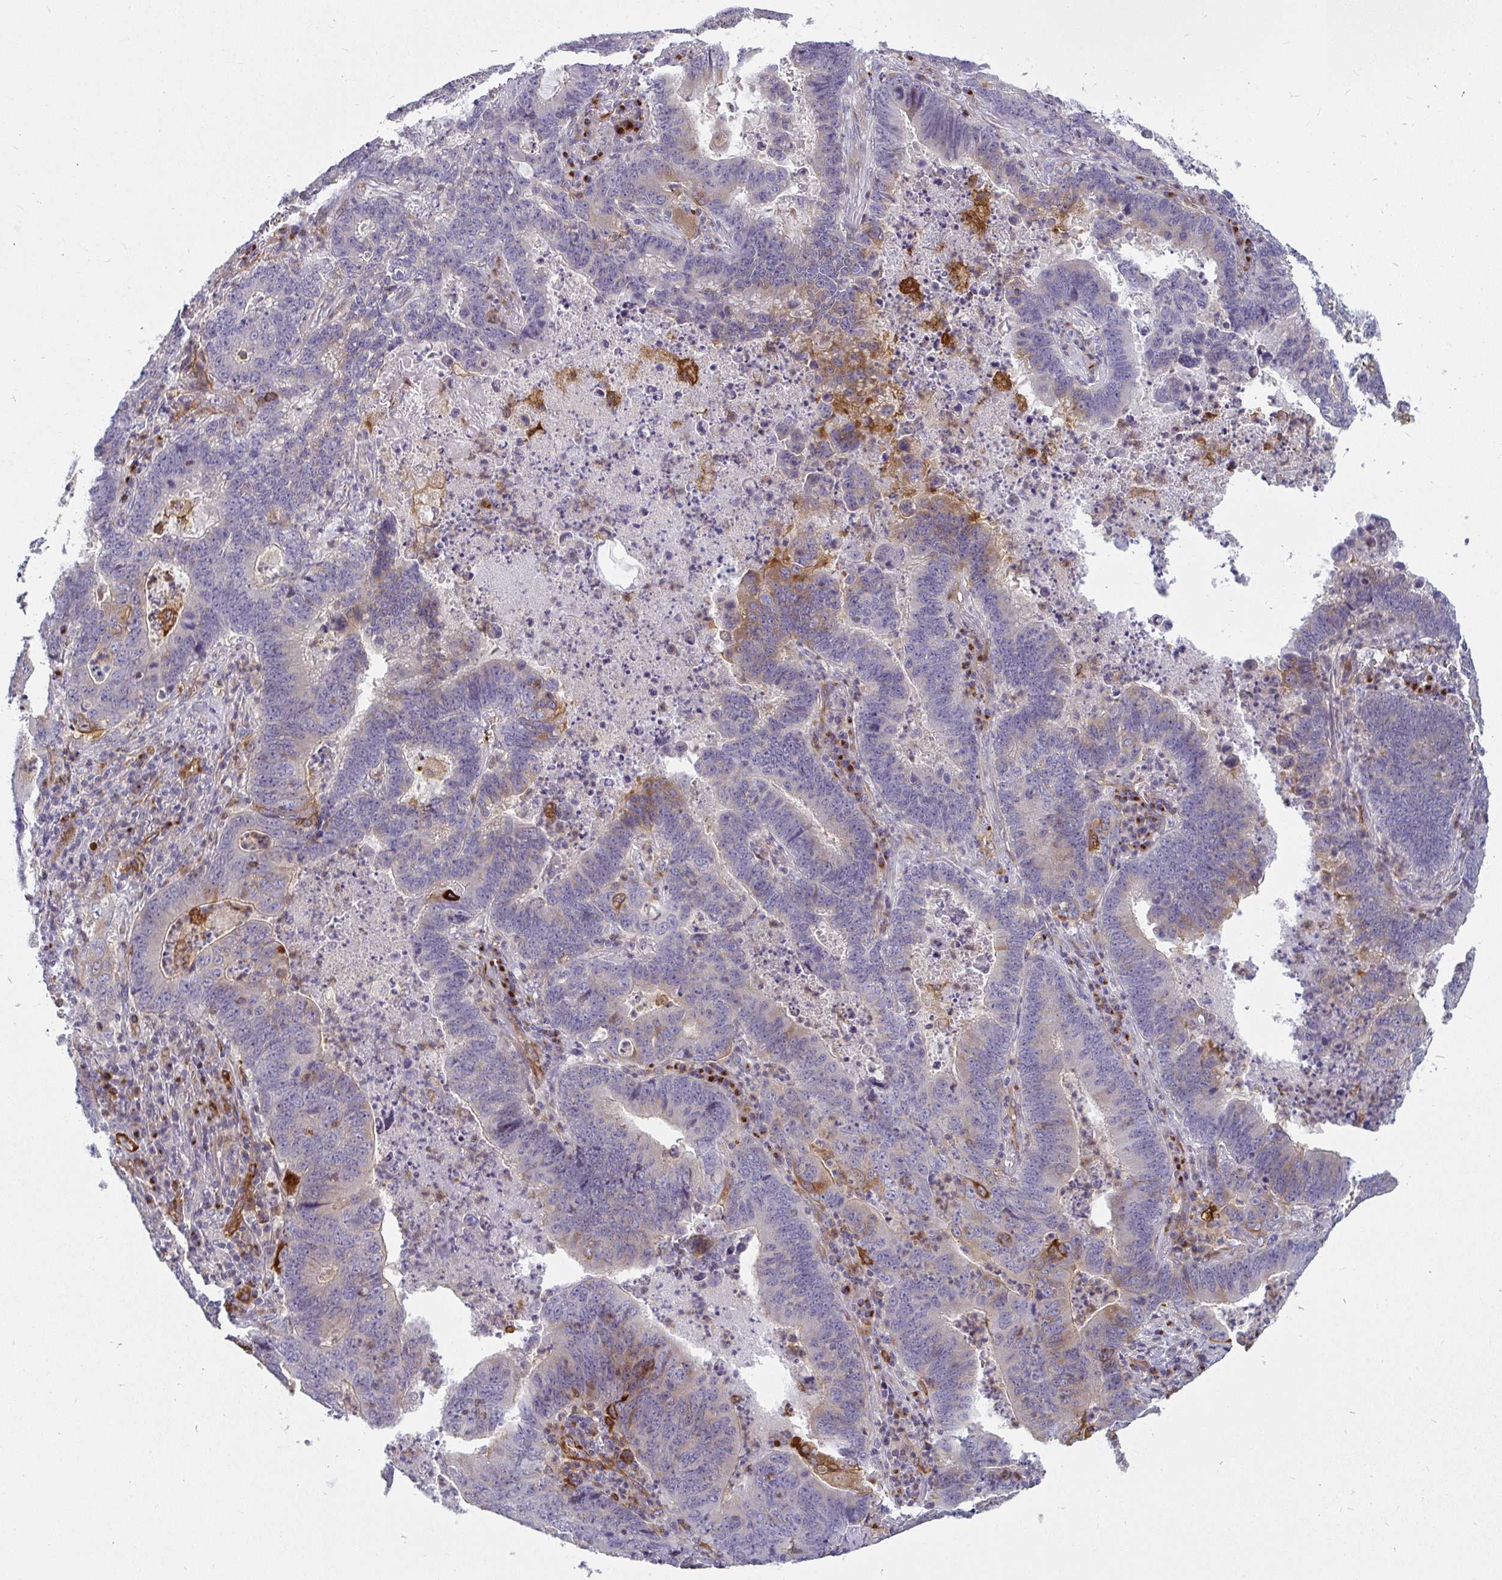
{"staining": {"intensity": "strong", "quantity": "<25%", "location": "cytoplasmic/membranous"}, "tissue": "lung cancer", "cell_type": "Tumor cells", "image_type": "cancer", "snomed": [{"axis": "morphology", "description": "Aneuploidy"}, {"axis": "morphology", "description": "Adenocarcinoma, NOS"}, {"axis": "morphology", "description": "Adenocarcinoma primary or metastatic"}, {"axis": "topography", "description": "Lung"}], "caption": "Lung cancer (adenocarcinoma) stained with immunohistochemistry demonstrates strong cytoplasmic/membranous staining in approximately <25% of tumor cells.", "gene": "IFIT3", "patient": {"sex": "female", "age": 75}}